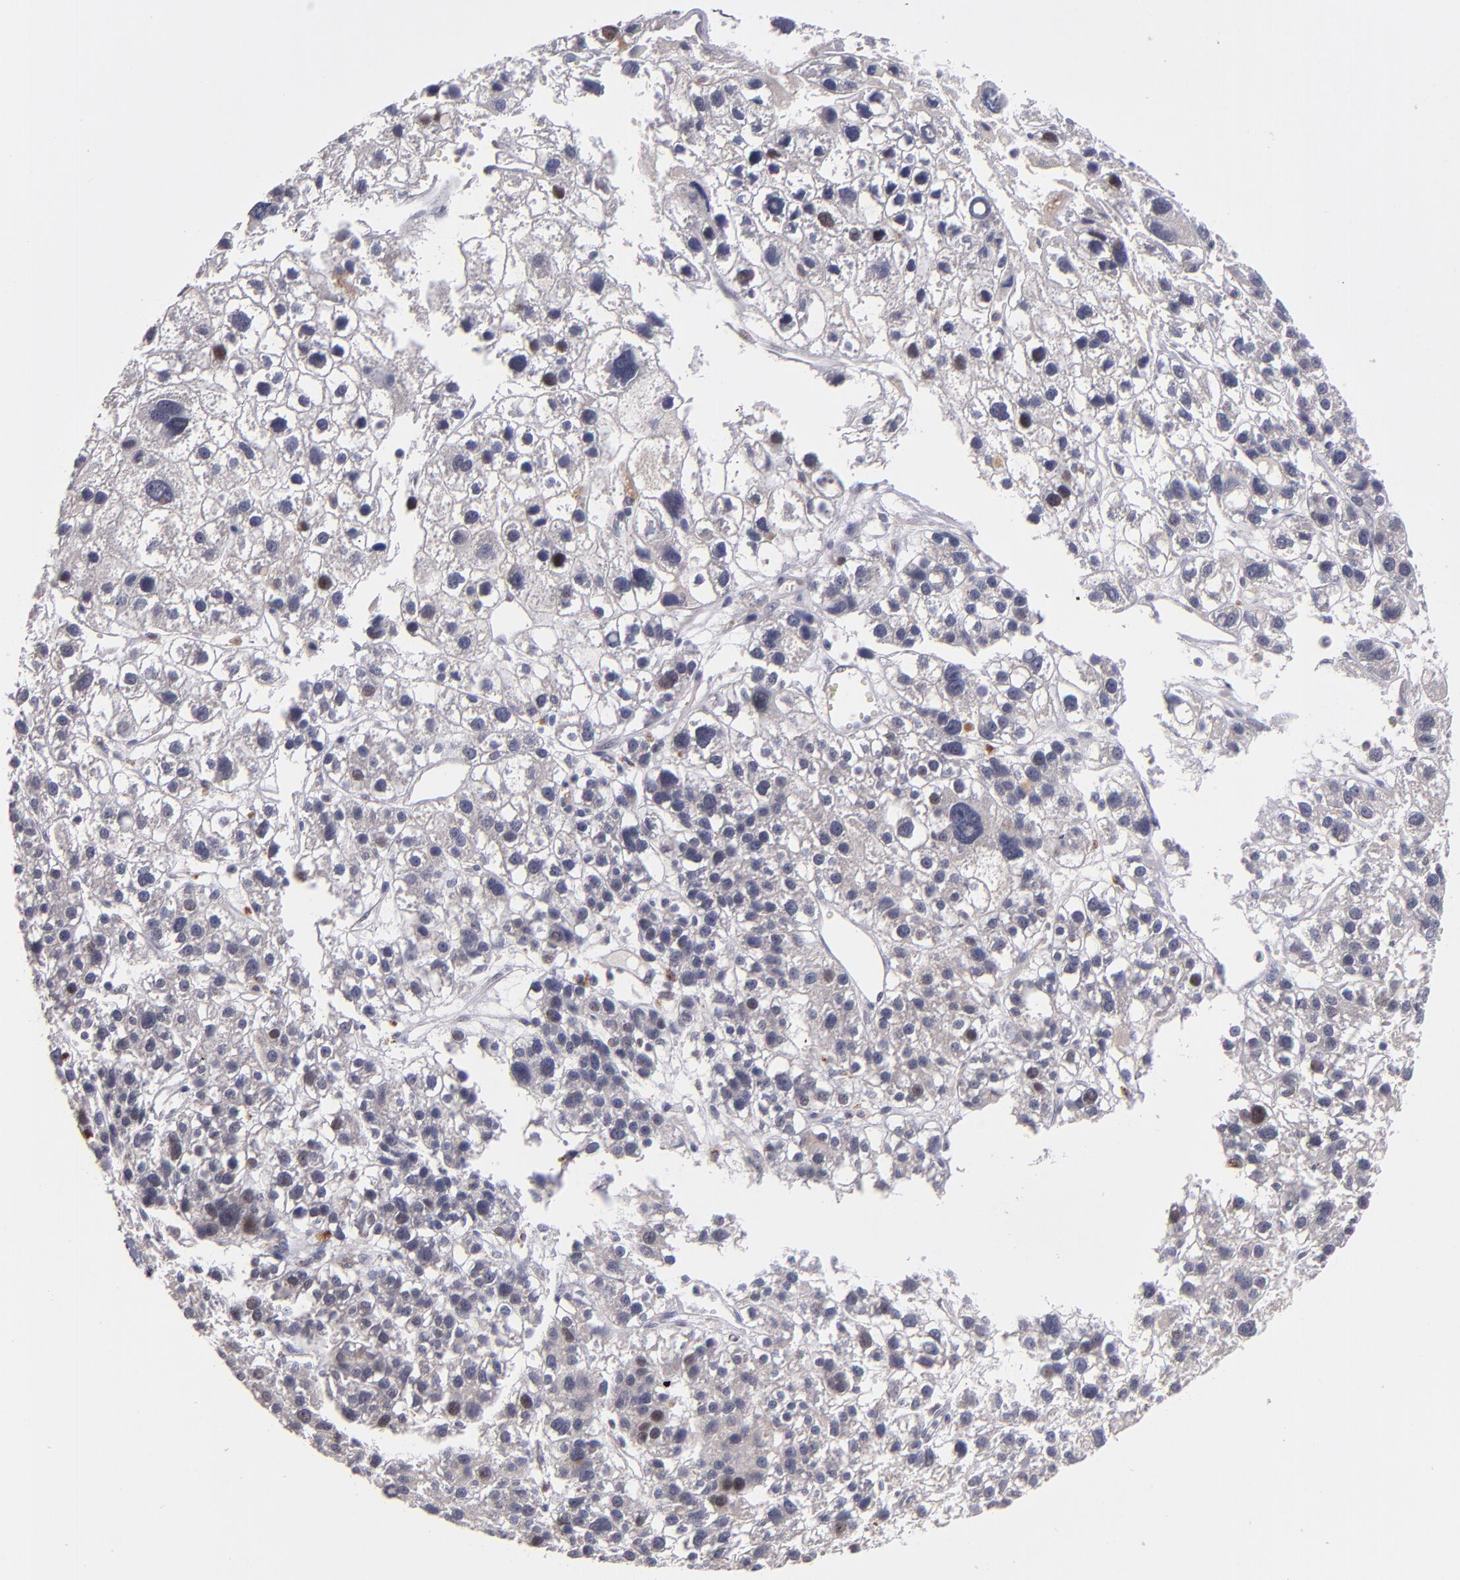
{"staining": {"intensity": "strong", "quantity": "<25%", "location": "nuclear"}, "tissue": "liver cancer", "cell_type": "Tumor cells", "image_type": "cancer", "snomed": [{"axis": "morphology", "description": "Carcinoma, Hepatocellular, NOS"}, {"axis": "topography", "description": "Liver"}], "caption": "High-power microscopy captured an immunohistochemistry photomicrograph of hepatocellular carcinoma (liver), revealing strong nuclear staining in about <25% of tumor cells.", "gene": "CDC7", "patient": {"sex": "female", "age": 85}}